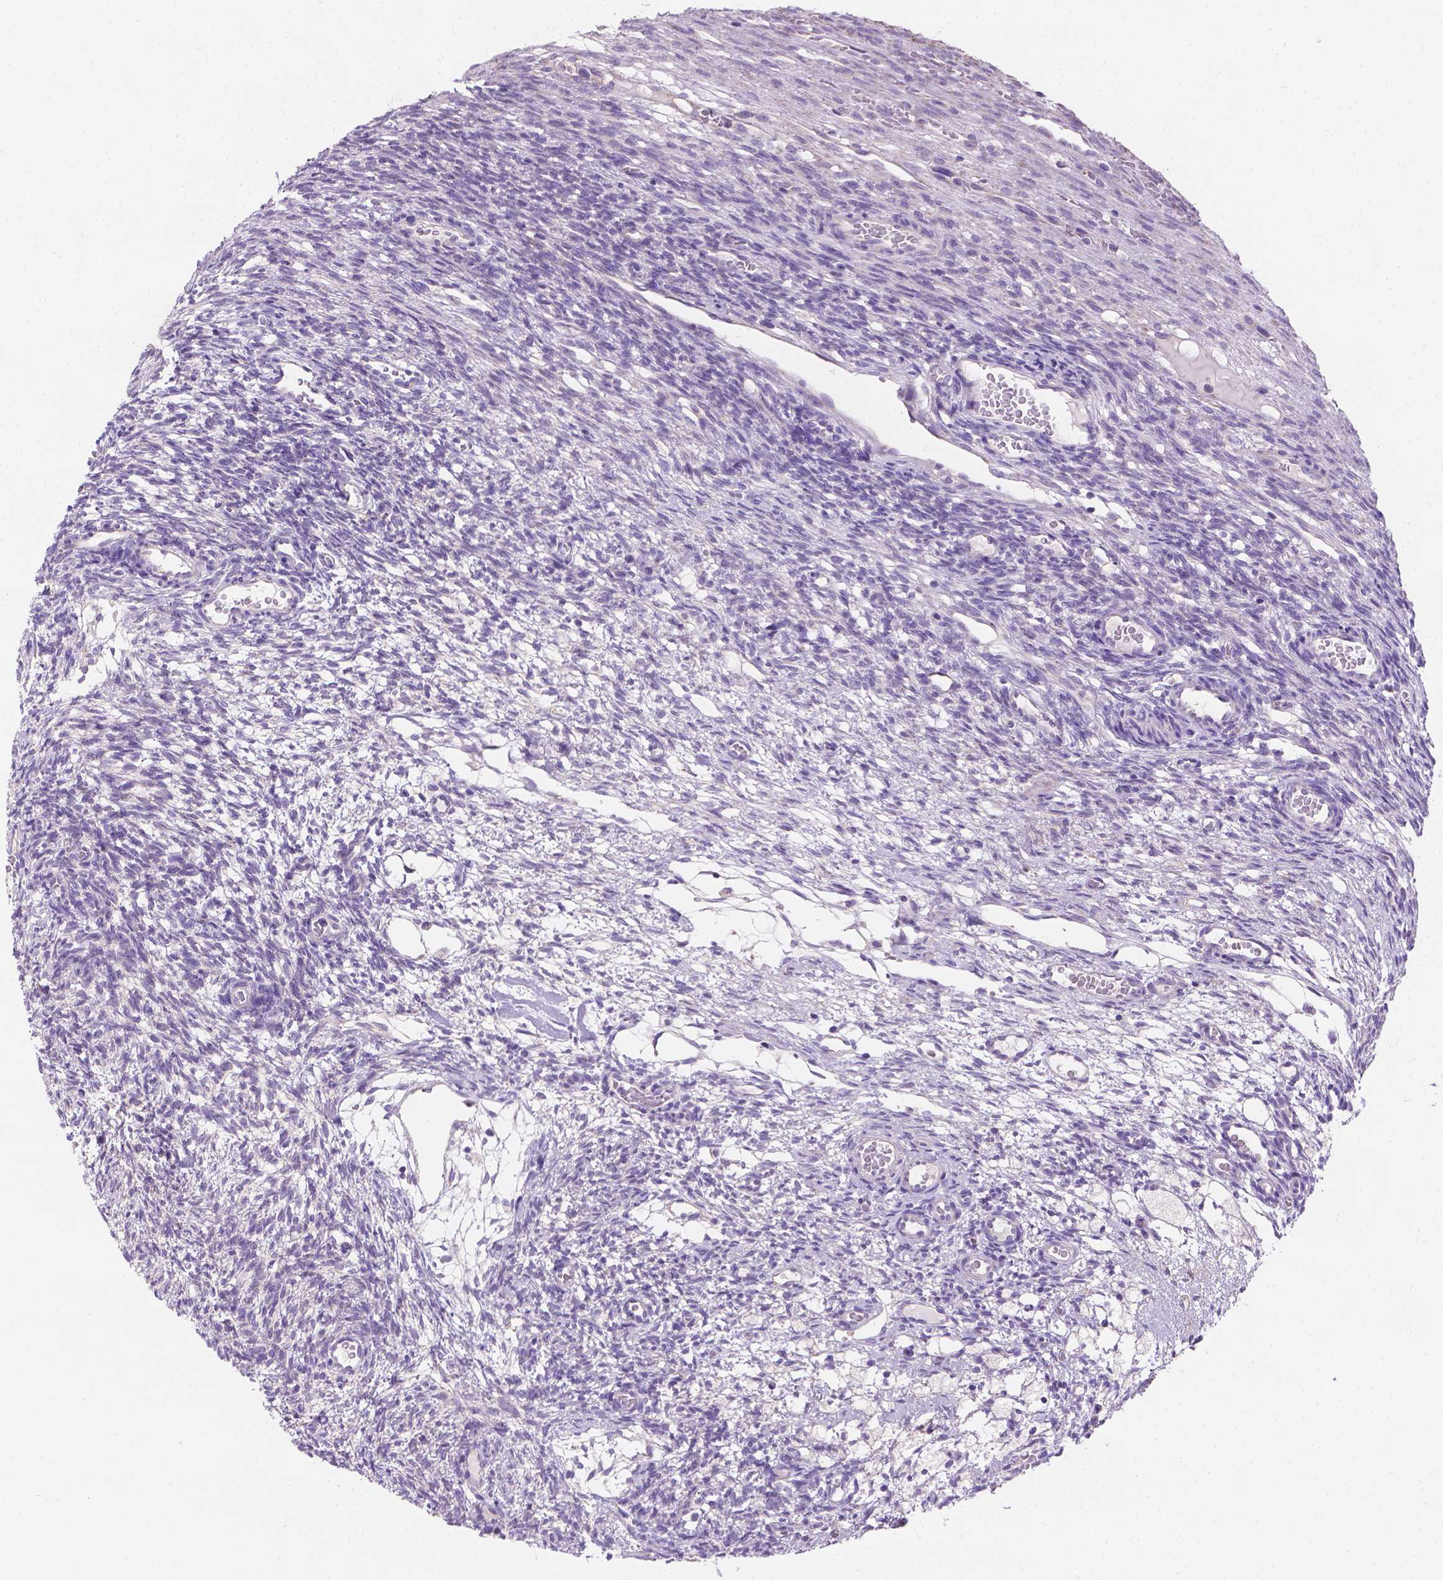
{"staining": {"intensity": "negative", "quantity": "none", "location": "none"}, "tissue": "ovary", "cell_type": "Ovarian stroma cells", "image_type": "normal", "snomed": [{"axis": "morphology", "description": "Normal tissue, NOS"}, {"axis": "topography", "description": "Ovary"}], "caption": "Ovary stained for a protein using immunohistochemistry (IHC) exhibits no positivity ovarian stroma cells.", "gene": "CSPG5", "patient": {"sex": "female", "age": 34}}